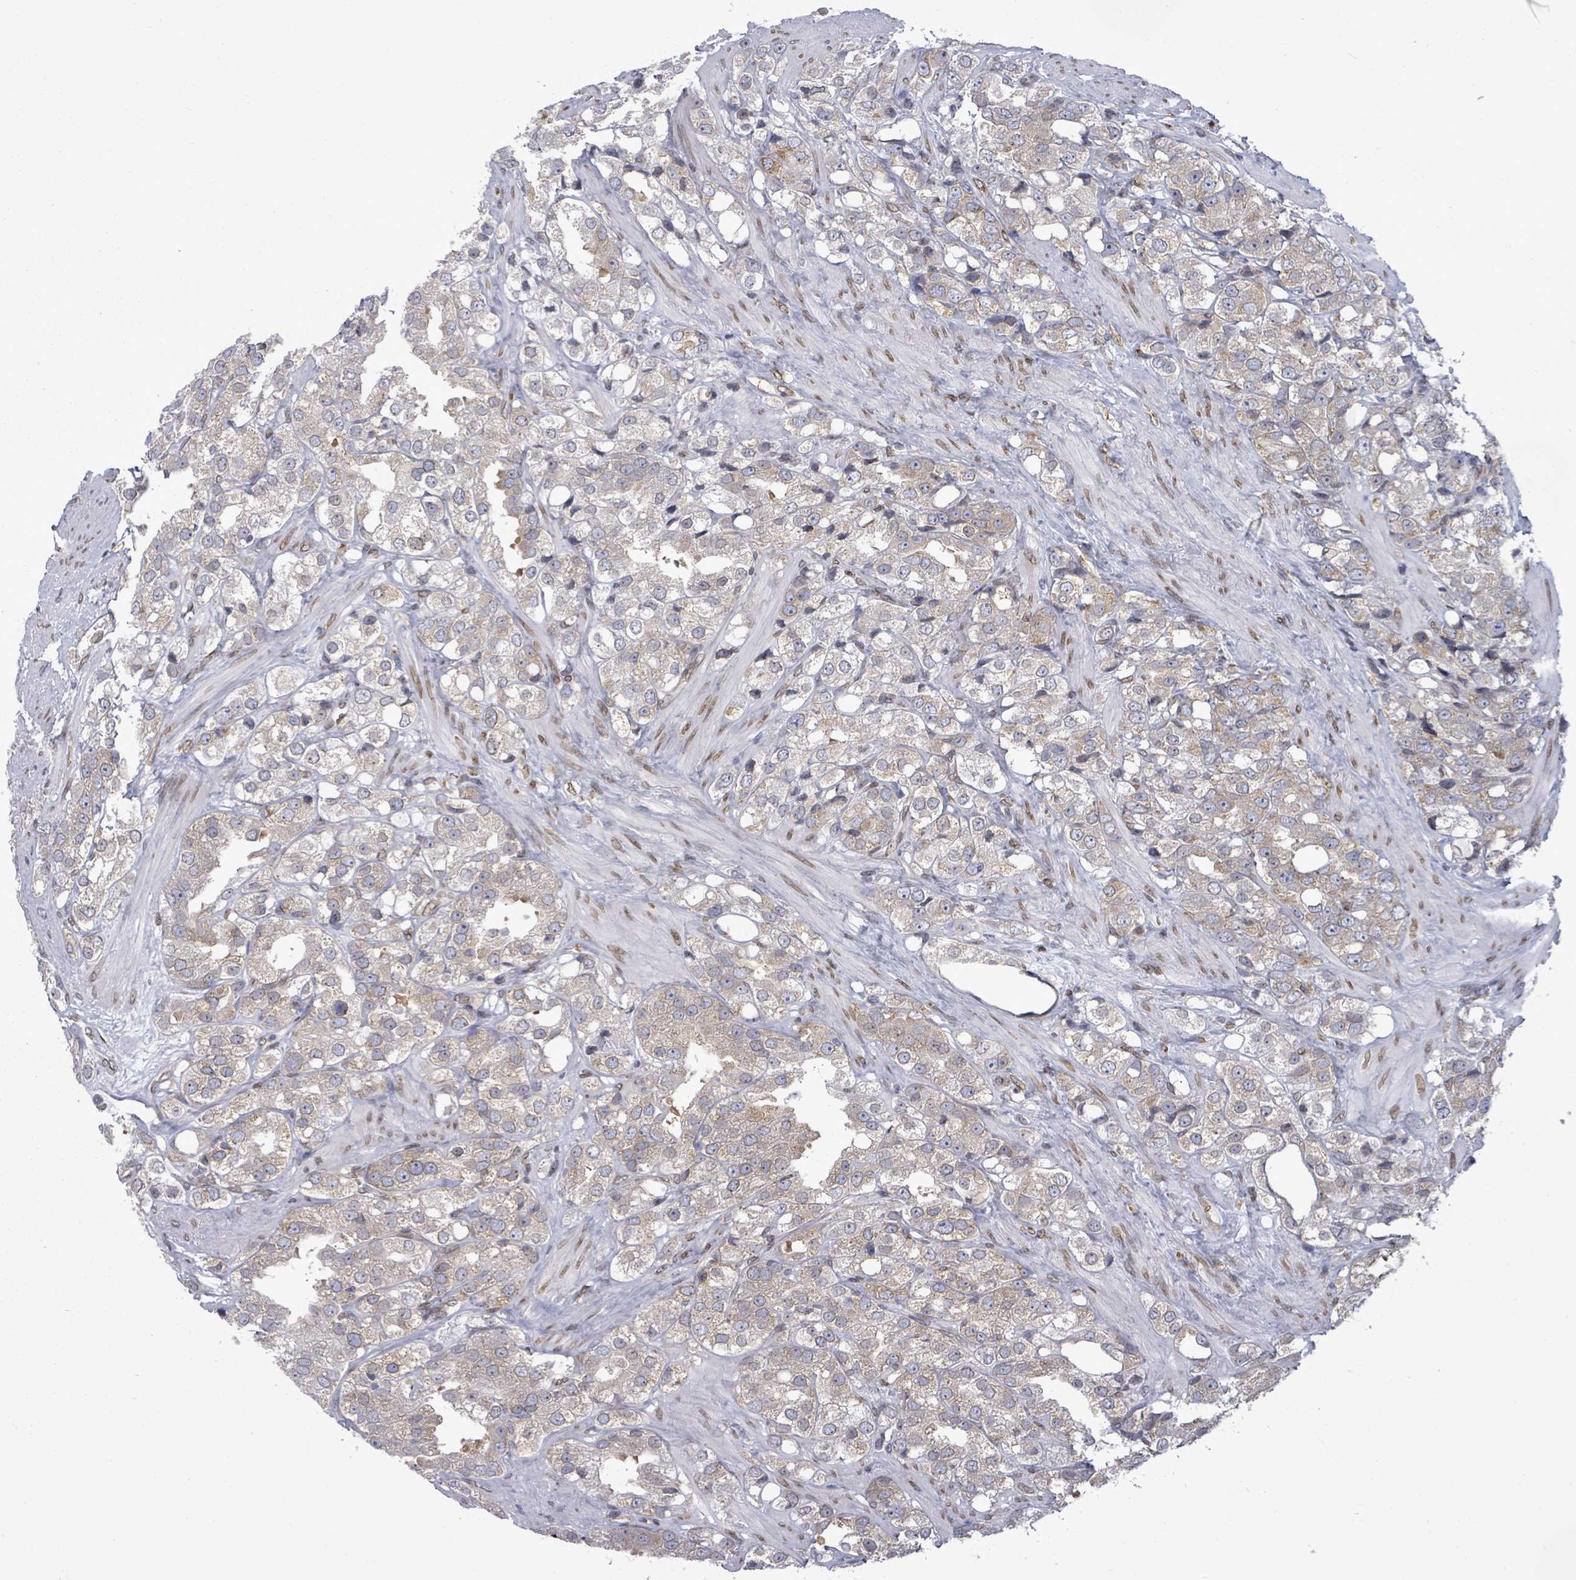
{"staining": {"intensity": "weak", "quantity": "25%-75%", "location": "cytoplasmic/membranous"}, "tissue": "prostate cancer", "cell_type": "Tumor cells", "image_type": "cancer", "snomed": [{"axis": "morphology", "description": "Adenocarcinoma, NOS"}, {"axis": "topography", "description": "Prostate"}], "caption": "Immunohistochemistry (IHC) staining of prostate adenocarcinoma, which shows low levels of weak cytoplasmic/membranous positivity in approximately 25%-75% of tumor cells indicating weak cytoplasmic/membranous protein expression. The staining was performed using DAB (3,3'-diaminobenzidine) (brown) for protein detection and nuclei were counterstained in hematoxylin (blue).", "gene": "ARFGAP1", "patient": {"sex": "male", "age": 79}}